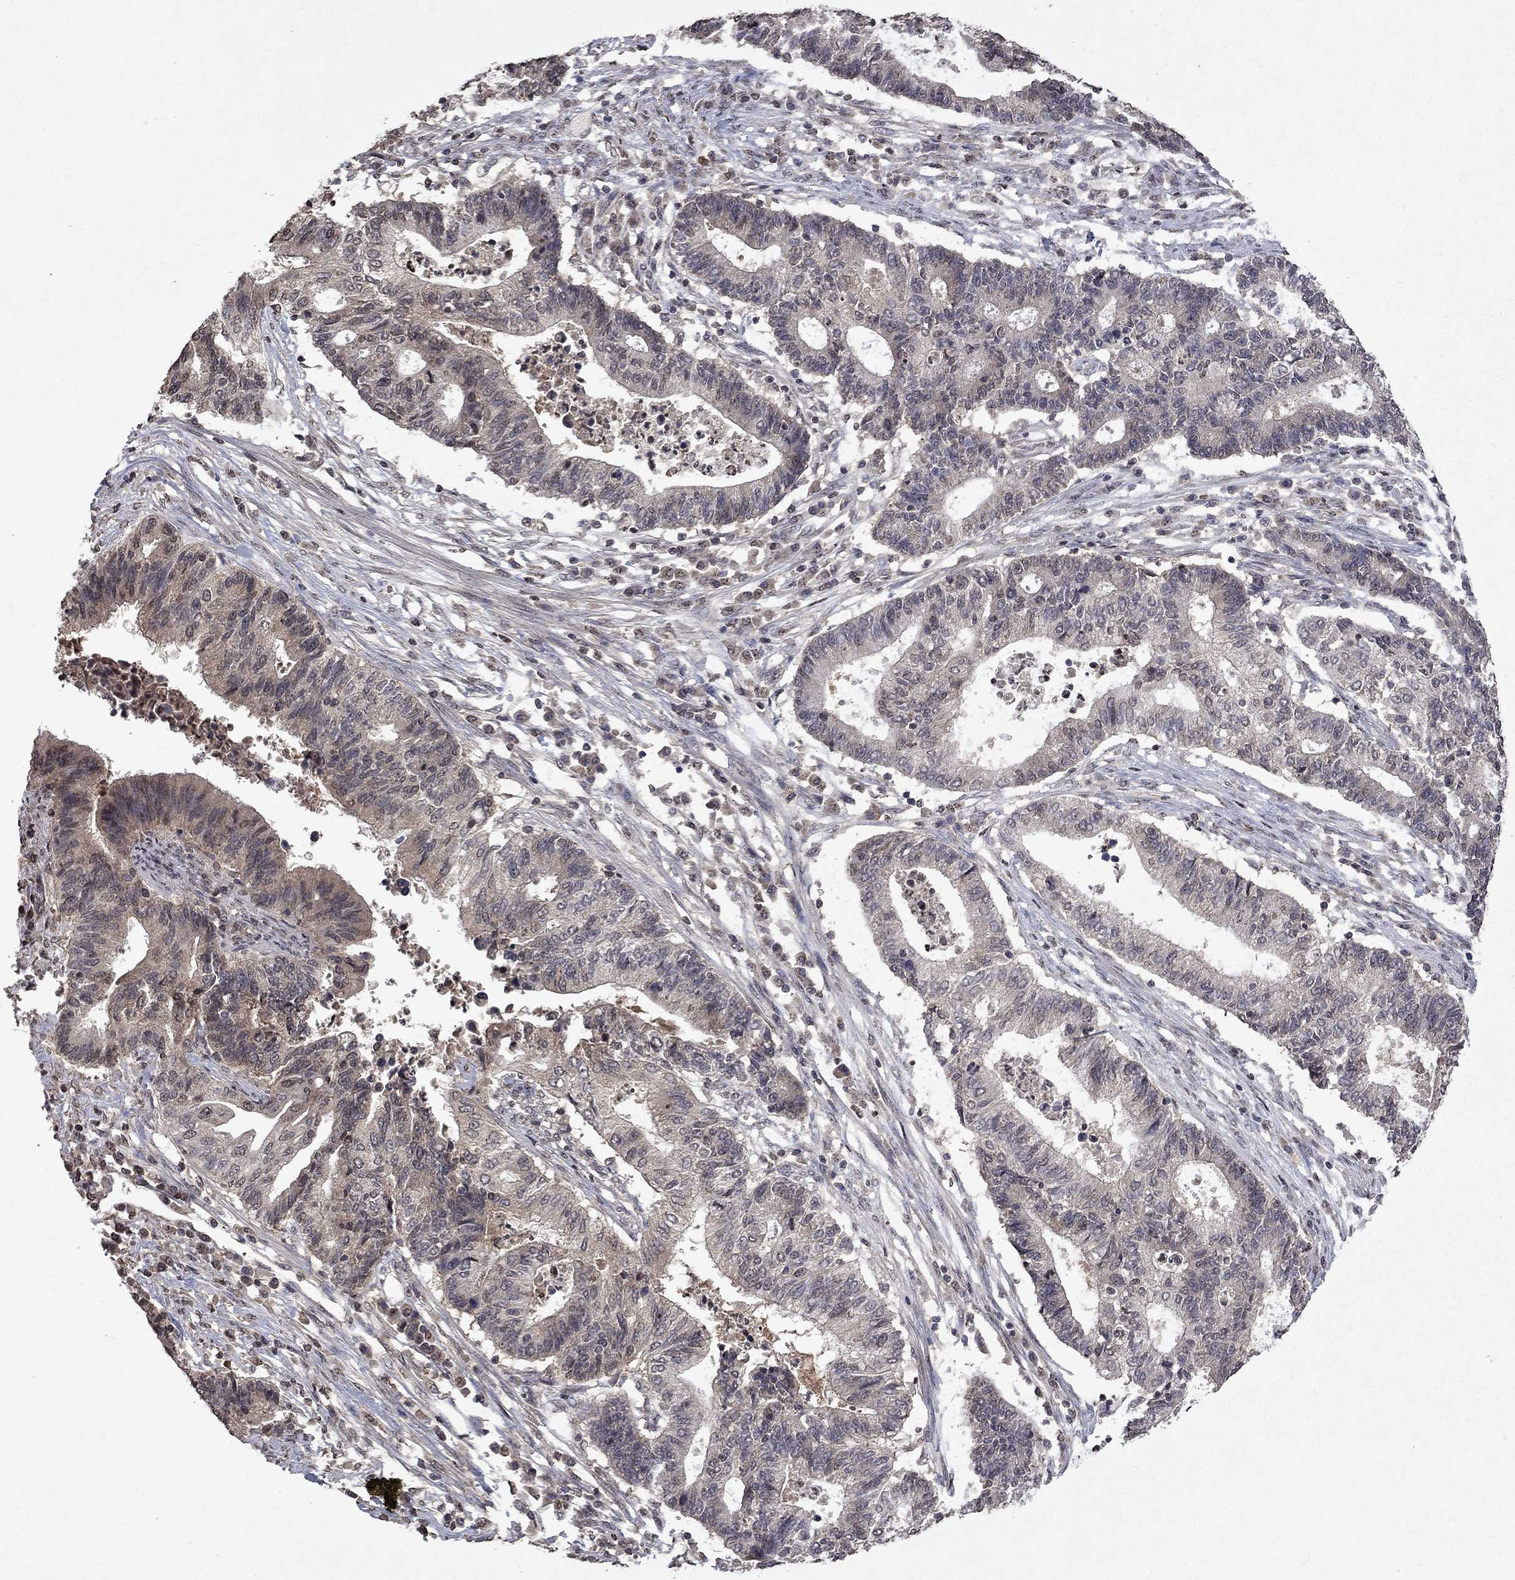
{"staining": {"intensity": "weak", "quantity": "25%-75%", "location": "cytoplasmic/membranous"}, "tissue": "endometrial cancer", "cell_type": "Tumor cells", "image_type": "cancer", "snomed": [{"axis": "morphology", "description": "Adenocarcinoma, NOS"}, {"axis": "topography", "description": "Uterus"}, {"axis": "topography", "description": "Endometrium"}], "caption": "This is an image of immunohistochemistry staining of endometrial adenocarcinoma, which shows weak expression in the cytoplasmic/membranous of tumor cells.", "gene": "TTC38", "patient": {"sex": "female", "age": 54}}